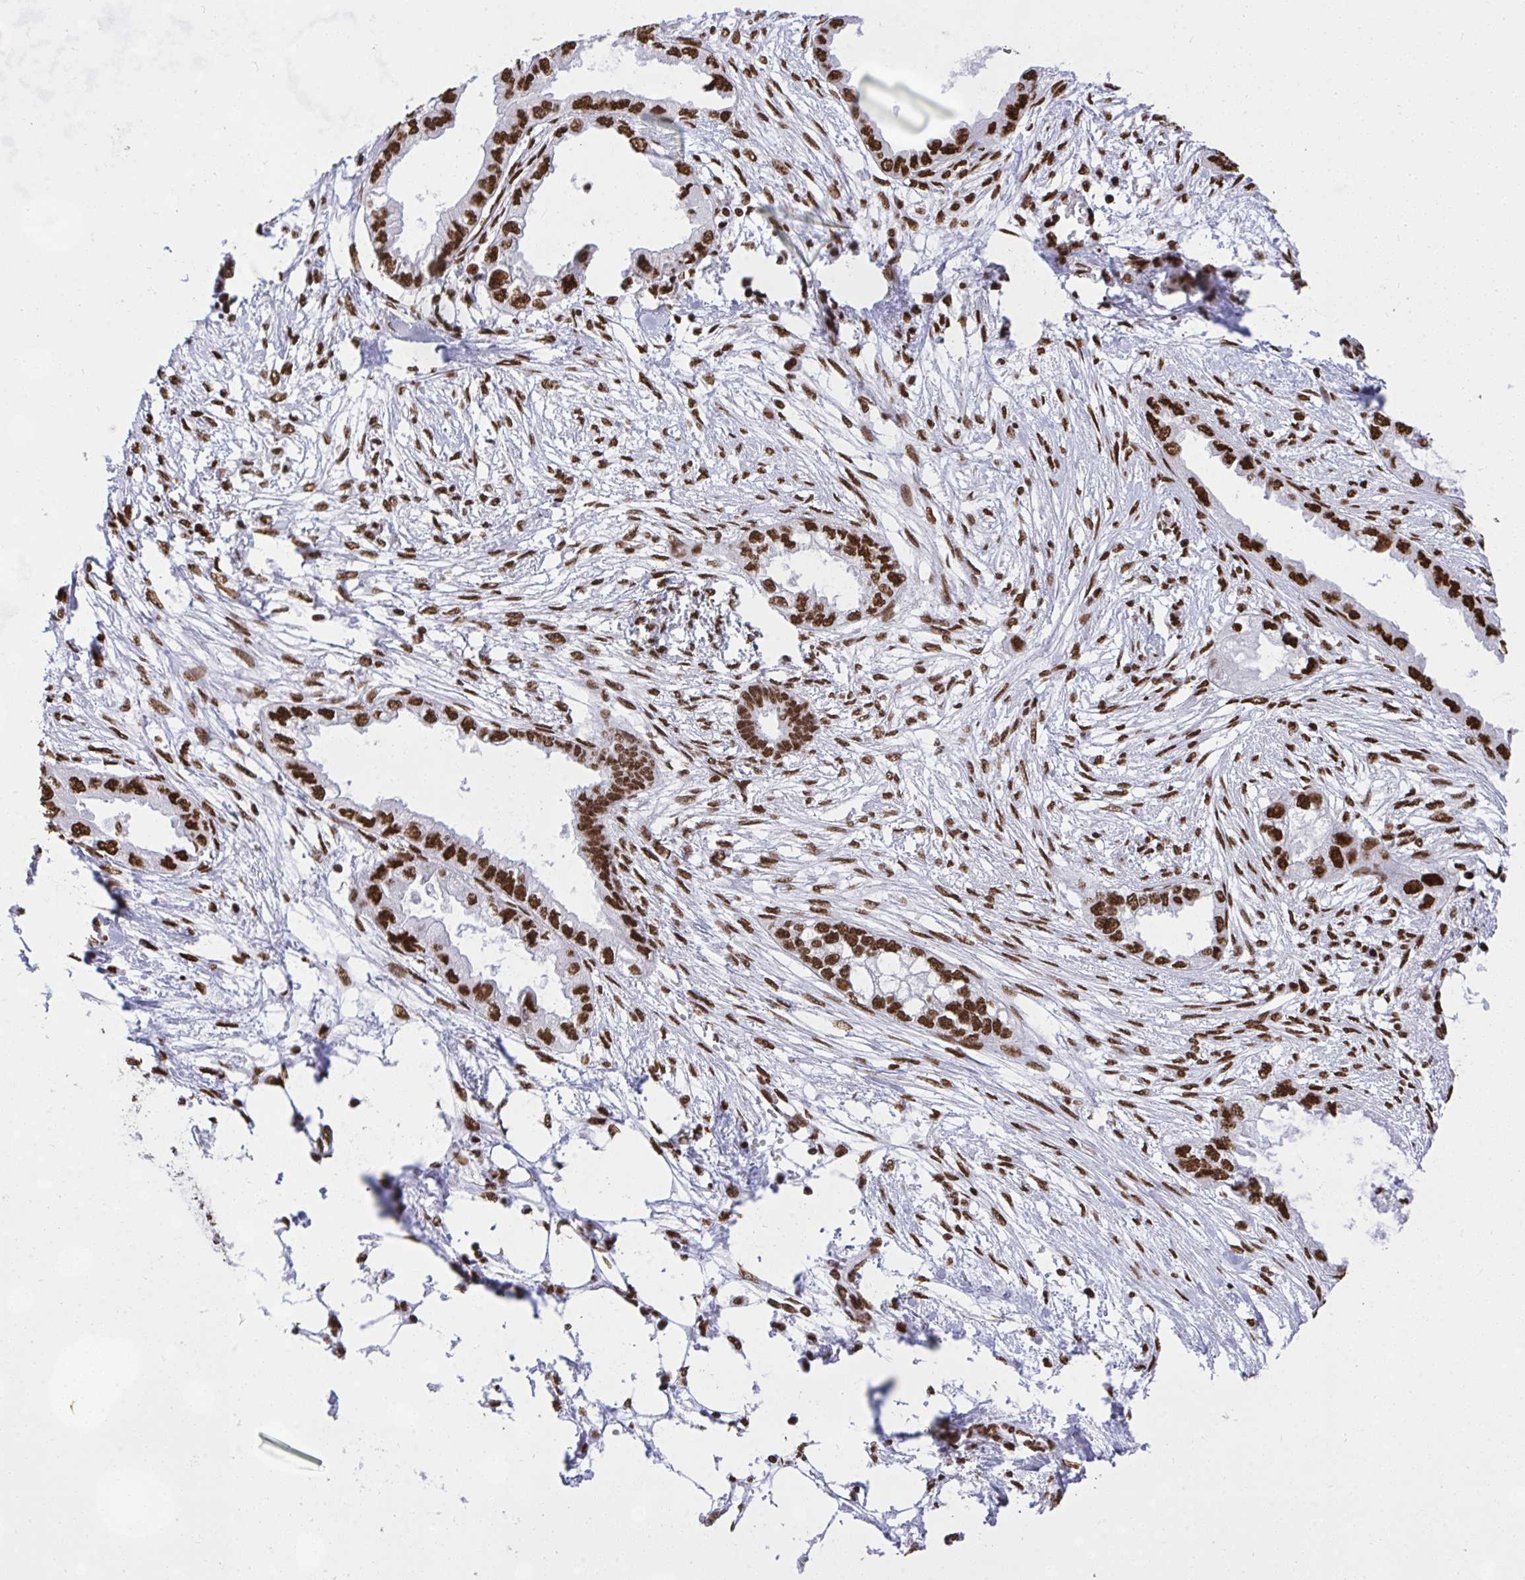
{"staining": {"intensity": "strong", "quantity": ">75%", "location": "nuclear"}, "tissue": "endometrial cancer", "cell_type": "Tumor cells", "image_type": "cancer", "snomed": [{"axis": "morphology", "description": "Adenocarcinoma, NOS"}, {"axis": "morphology", "description": "Adenocarcinoma, metastatic, NOS"}, {"axis": "topography", "description": "Adipose tissue"}, {"axis": "topography", "description": "Endometrium"}], "caption": "Tumor cells show strong nuclear positivity in approximately >75% of cells in endometrial metastatic adenocarcinoma. The staining is performed using DAB (3,3'-diaminobenzidine) brown chromogen to label protein expression. The nuclei are counter-stained blue using hematoxylin.", "gene": "HNRNPL", "patient": {"sex": "female", "age": 67}}